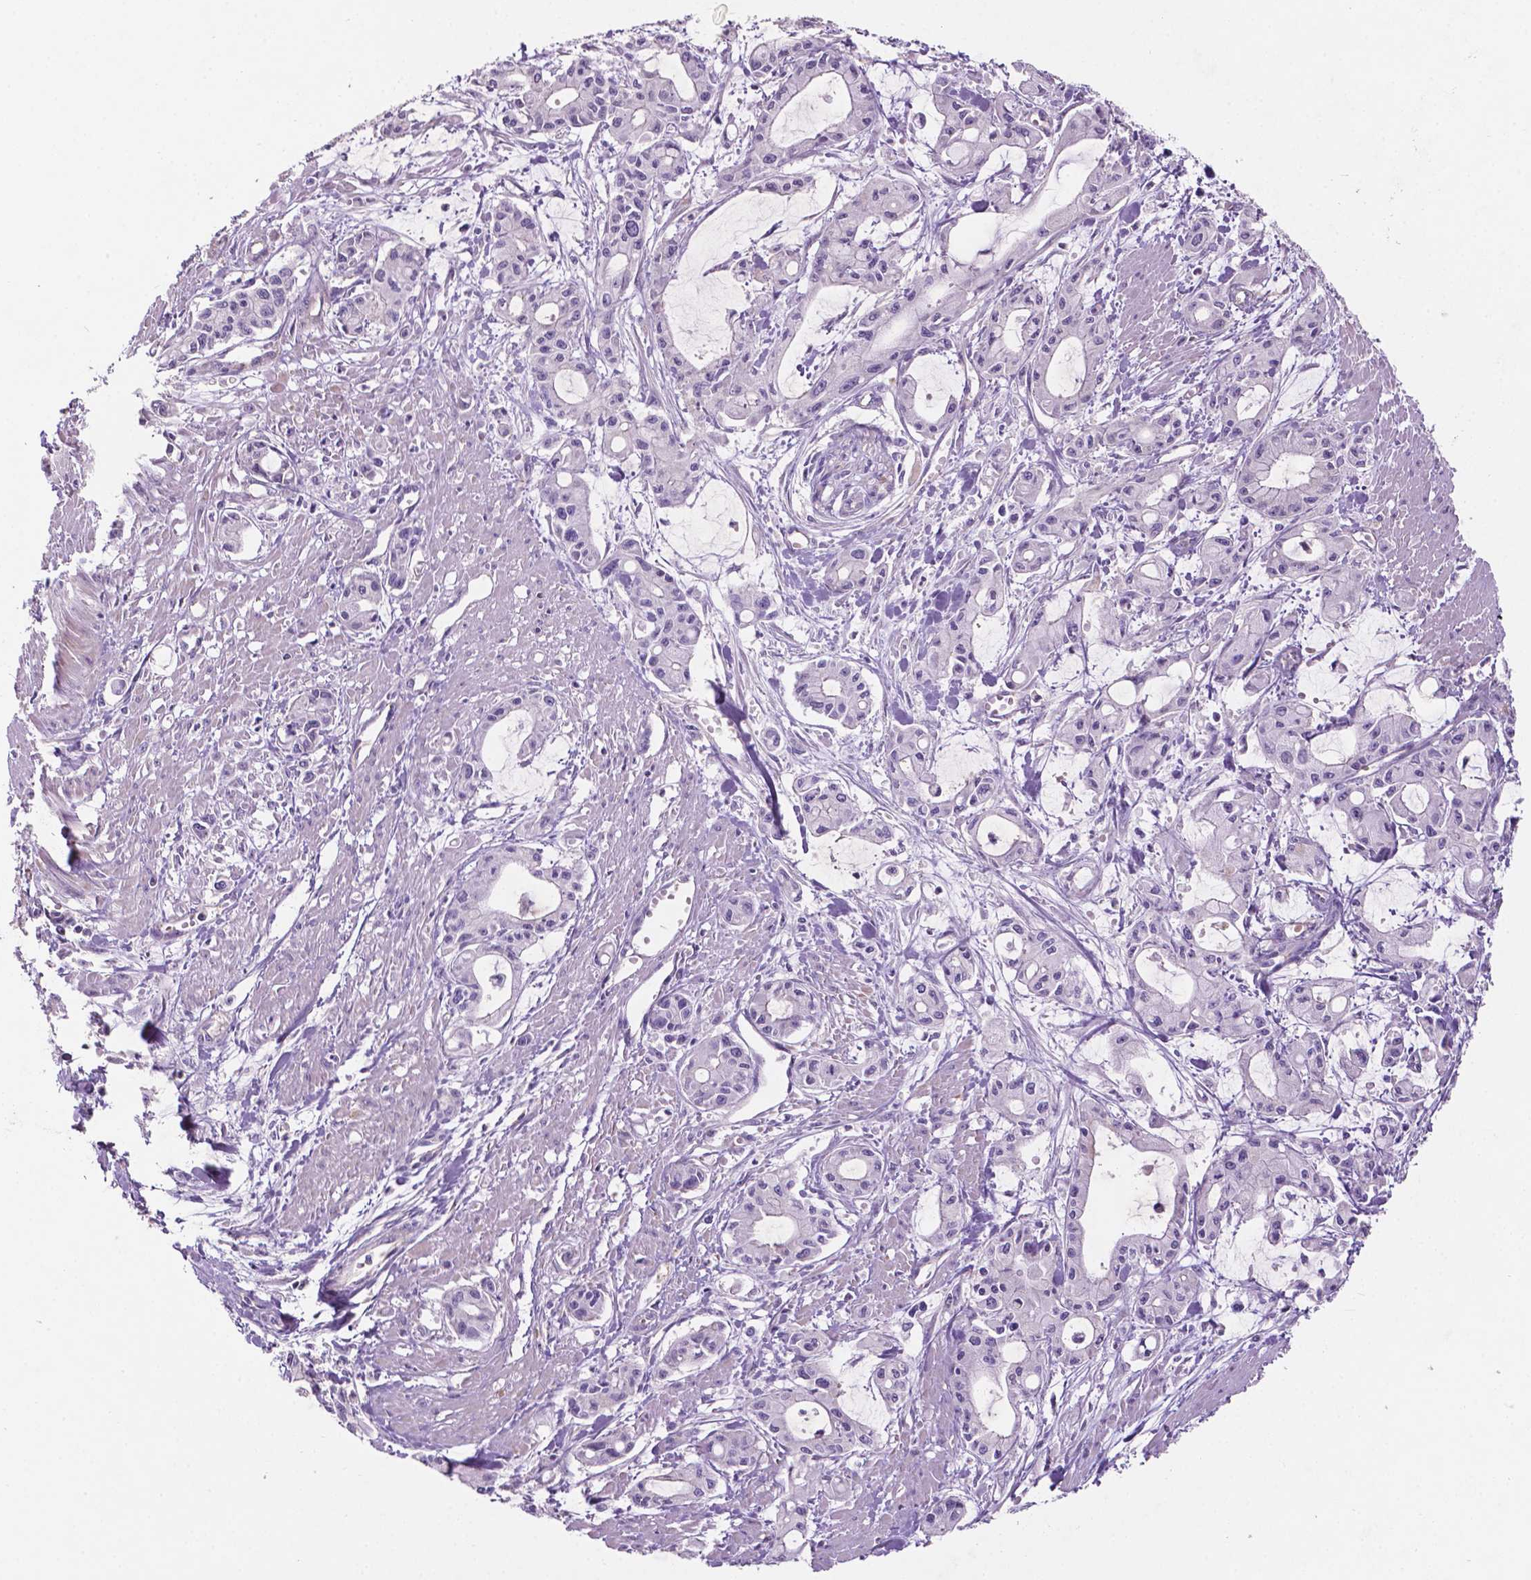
{"staining": {"intensity": "negative", "quantity": "none", "location": "none"}, "tissue": "pancreatic cancer", "cell_type": "Tumor cells", "image_type": "cancer", "snomed": [{"axis": "morphology", "description": "Adenocarcinoma, NOS"}, {"axis": "topography", "description": "Pancreas"}], "caption": "The IHC photomicrograph has no significant expression in tumor cells of pancreatic cancer (adenocarcinoma) tissue. (DAB (3,3'-diaminobenzidine) IHC, high magnification).", "gene": "ARL5C", "patient": {"sex": "male", "age": 48}}